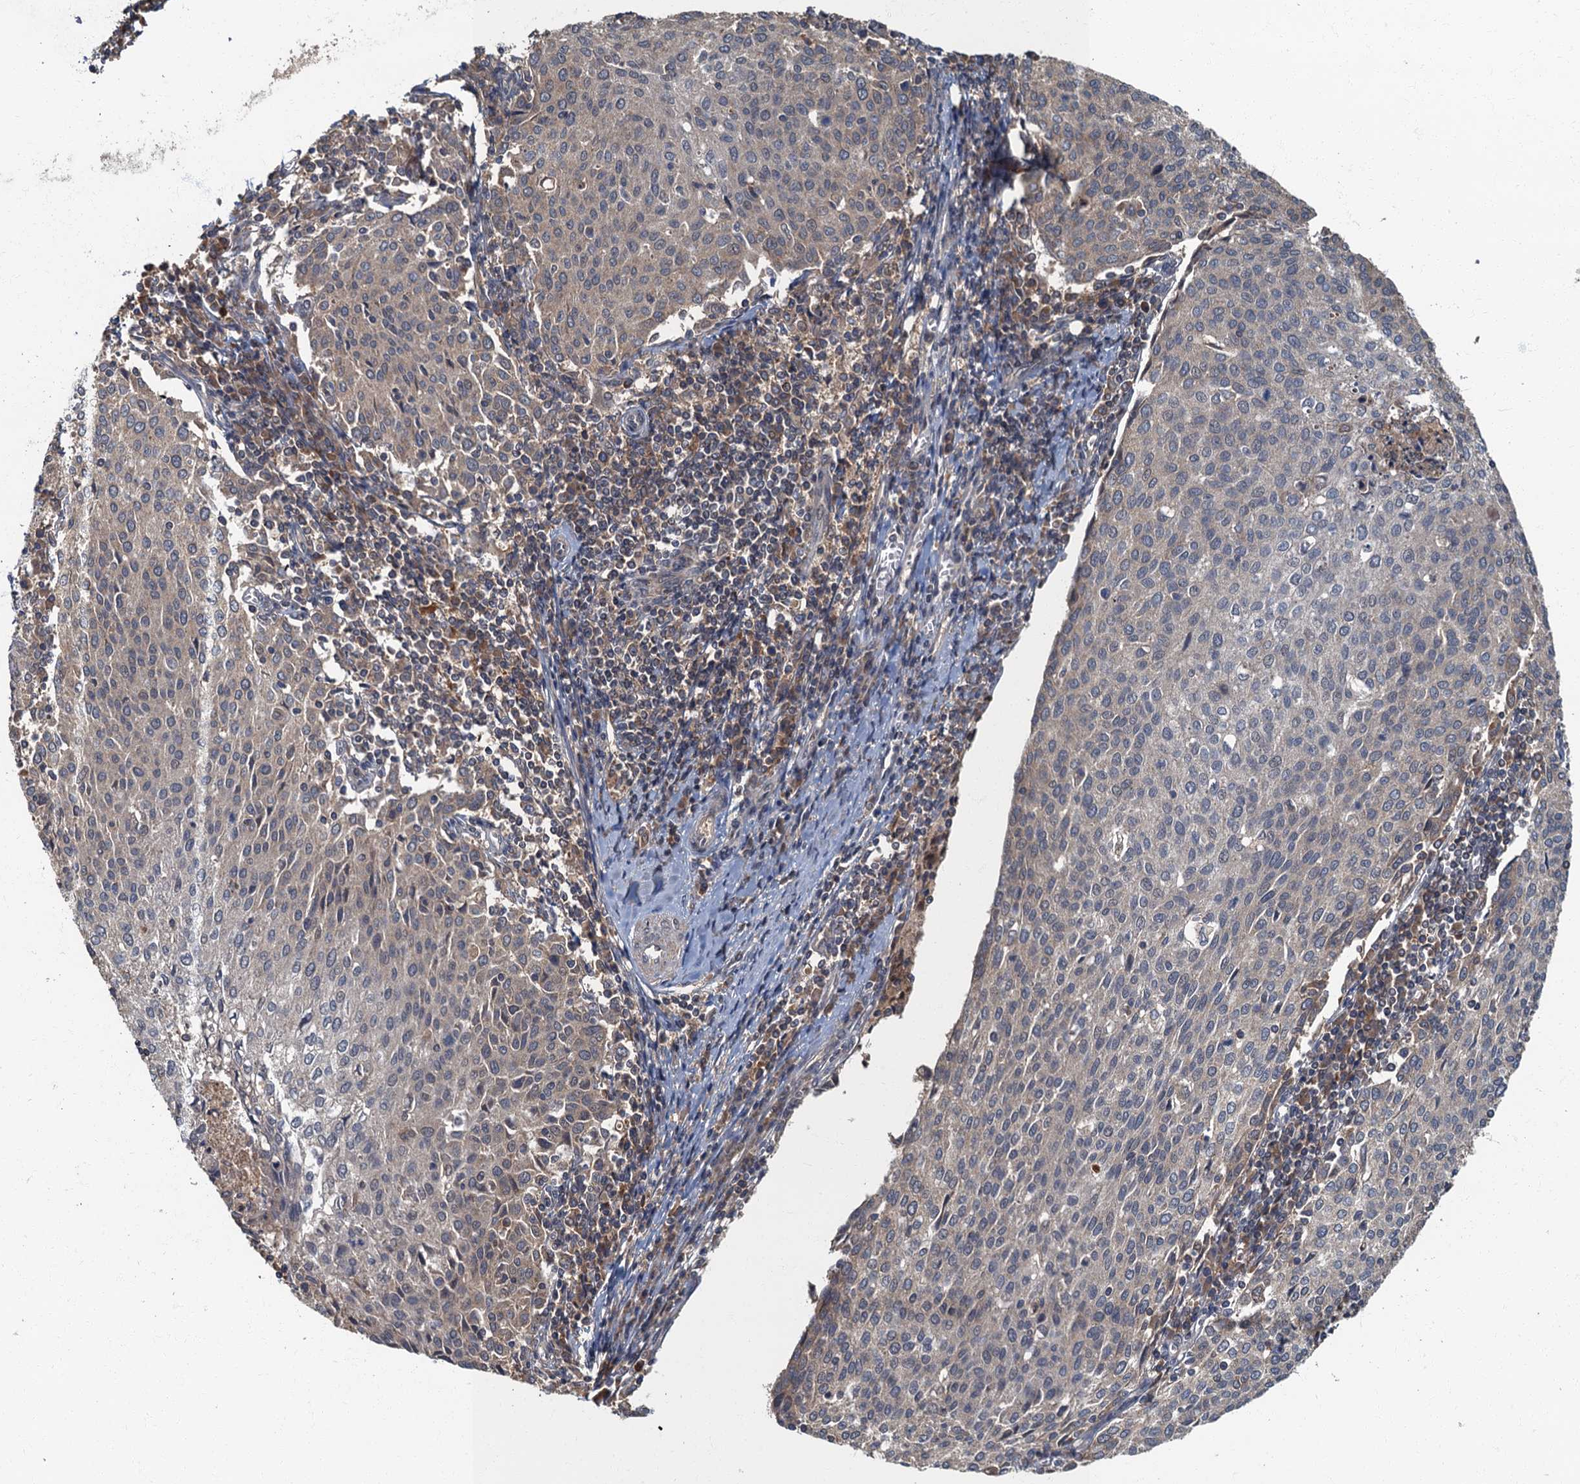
{"staining": {"intensity": "weak", "quantity": "25%-75%", "location": "cytoplasmic/membranous"}, "tissue": "cervical cancer", "cell_type": "Tumor cells", "image_type": "cancer", "snomed": [{"axis": "morphology", "description": "Squamous cell carcinoma, NOS"}, {"axis": "topography", "description": "Cervix"}], "caption": "High-power microscopy captured an IHC photomicrograph of squamous cell carcinoma (cervical), revealing weak cytoplasmic/membranous staining in about 25%-75% of tumor cells. (Stains: DAB in brown, nuclei in blue, Microscopy: brightfield microscopy at high magnification).", "gene": "WDCP", "patient": {"sex": "female", "age": 46}}